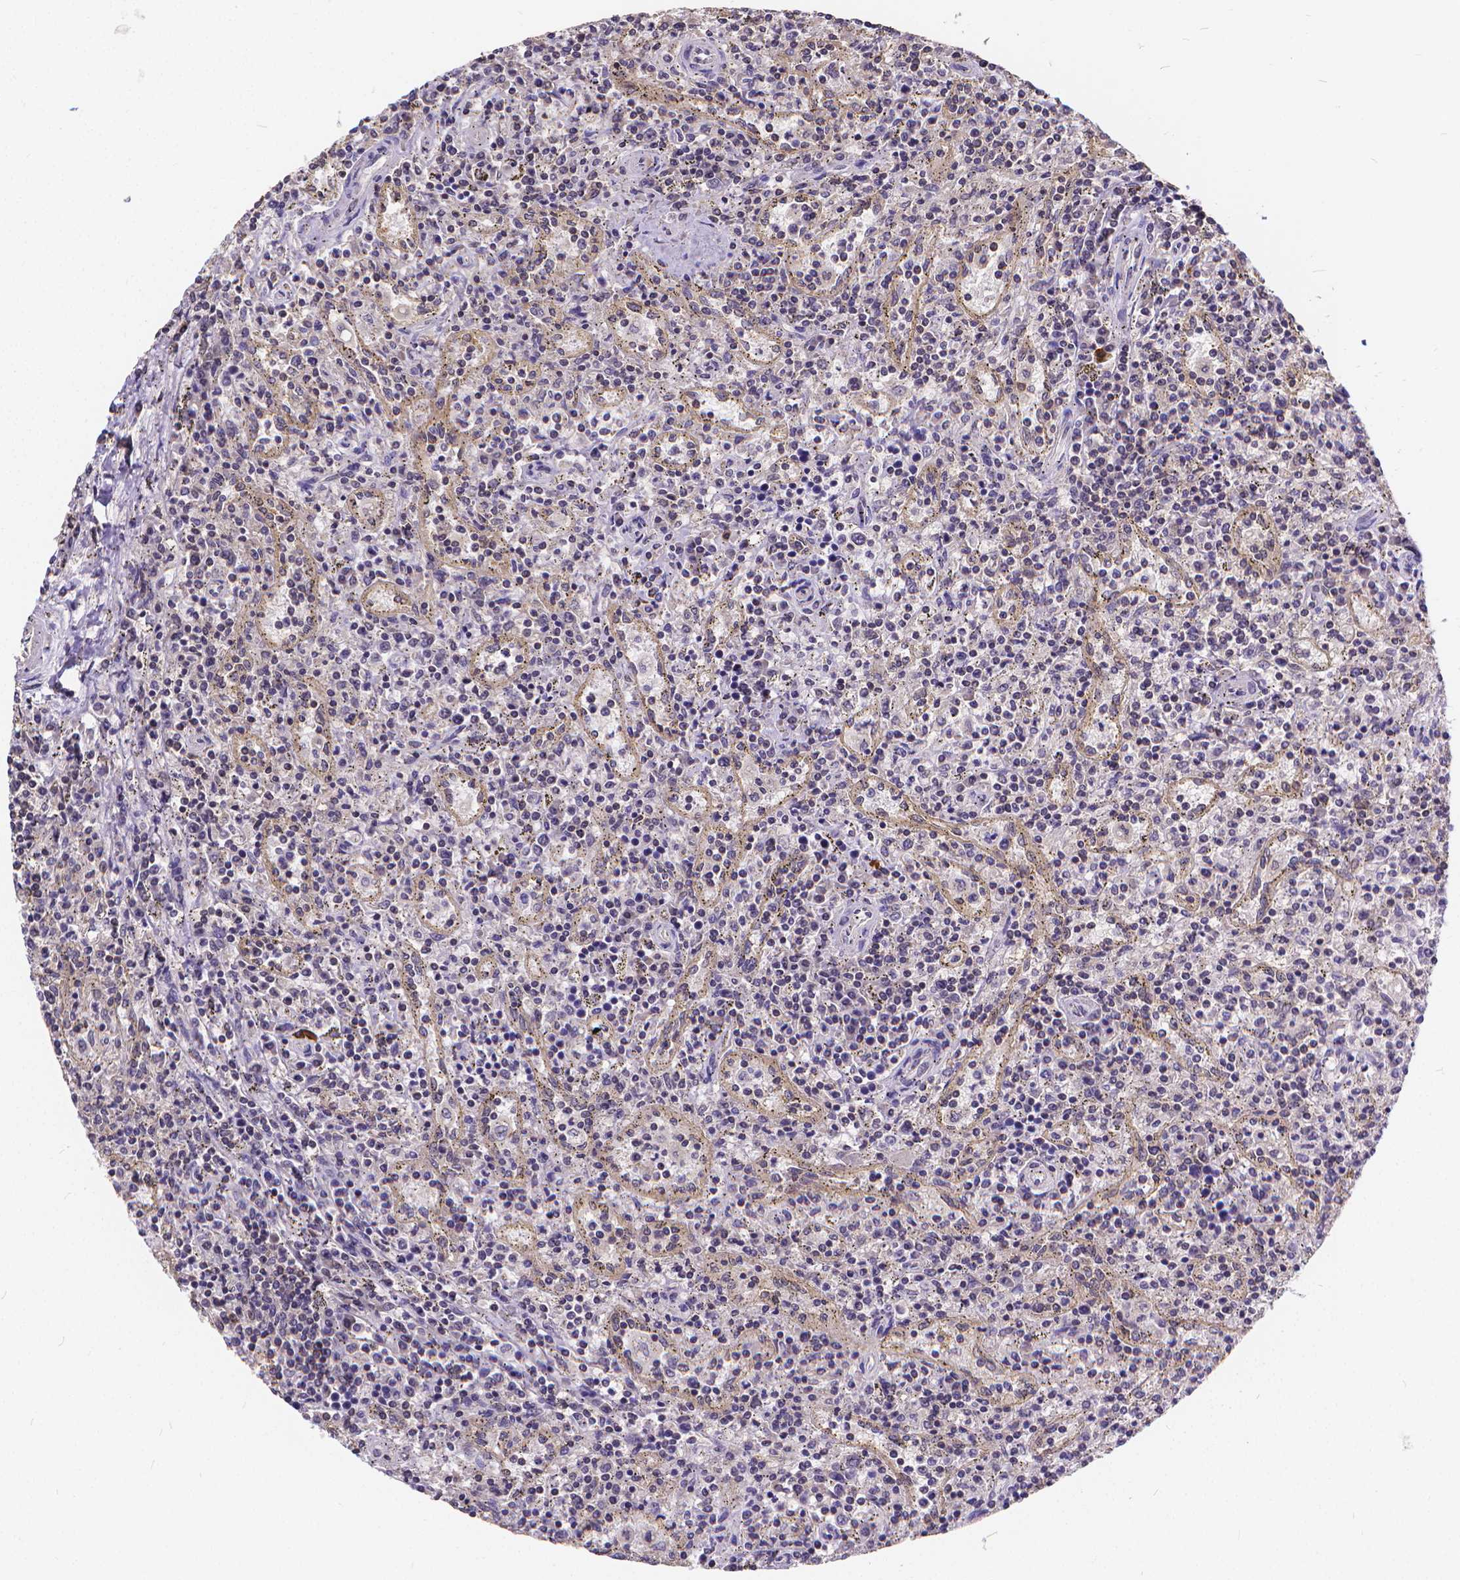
{"staining": {"intensity": "negative", "quantity": "none", "location": "none"}, "tissue": "lymphoma", "cell_type": "Tumor cells", "image_type": "cancer", "snomed": [{"axis": "morphology", "description": "Malignant lymphoma, non-Hodgkin's type, Low grade"}, {"axis": "topography", "description": "Spleen"}], "caption": "A histopathology image of lymphoma stained for a protein demonstrates no brown staining in tumor cells.", "gene": "GLRB", "patient": {"sex": "male", "age": 62}}